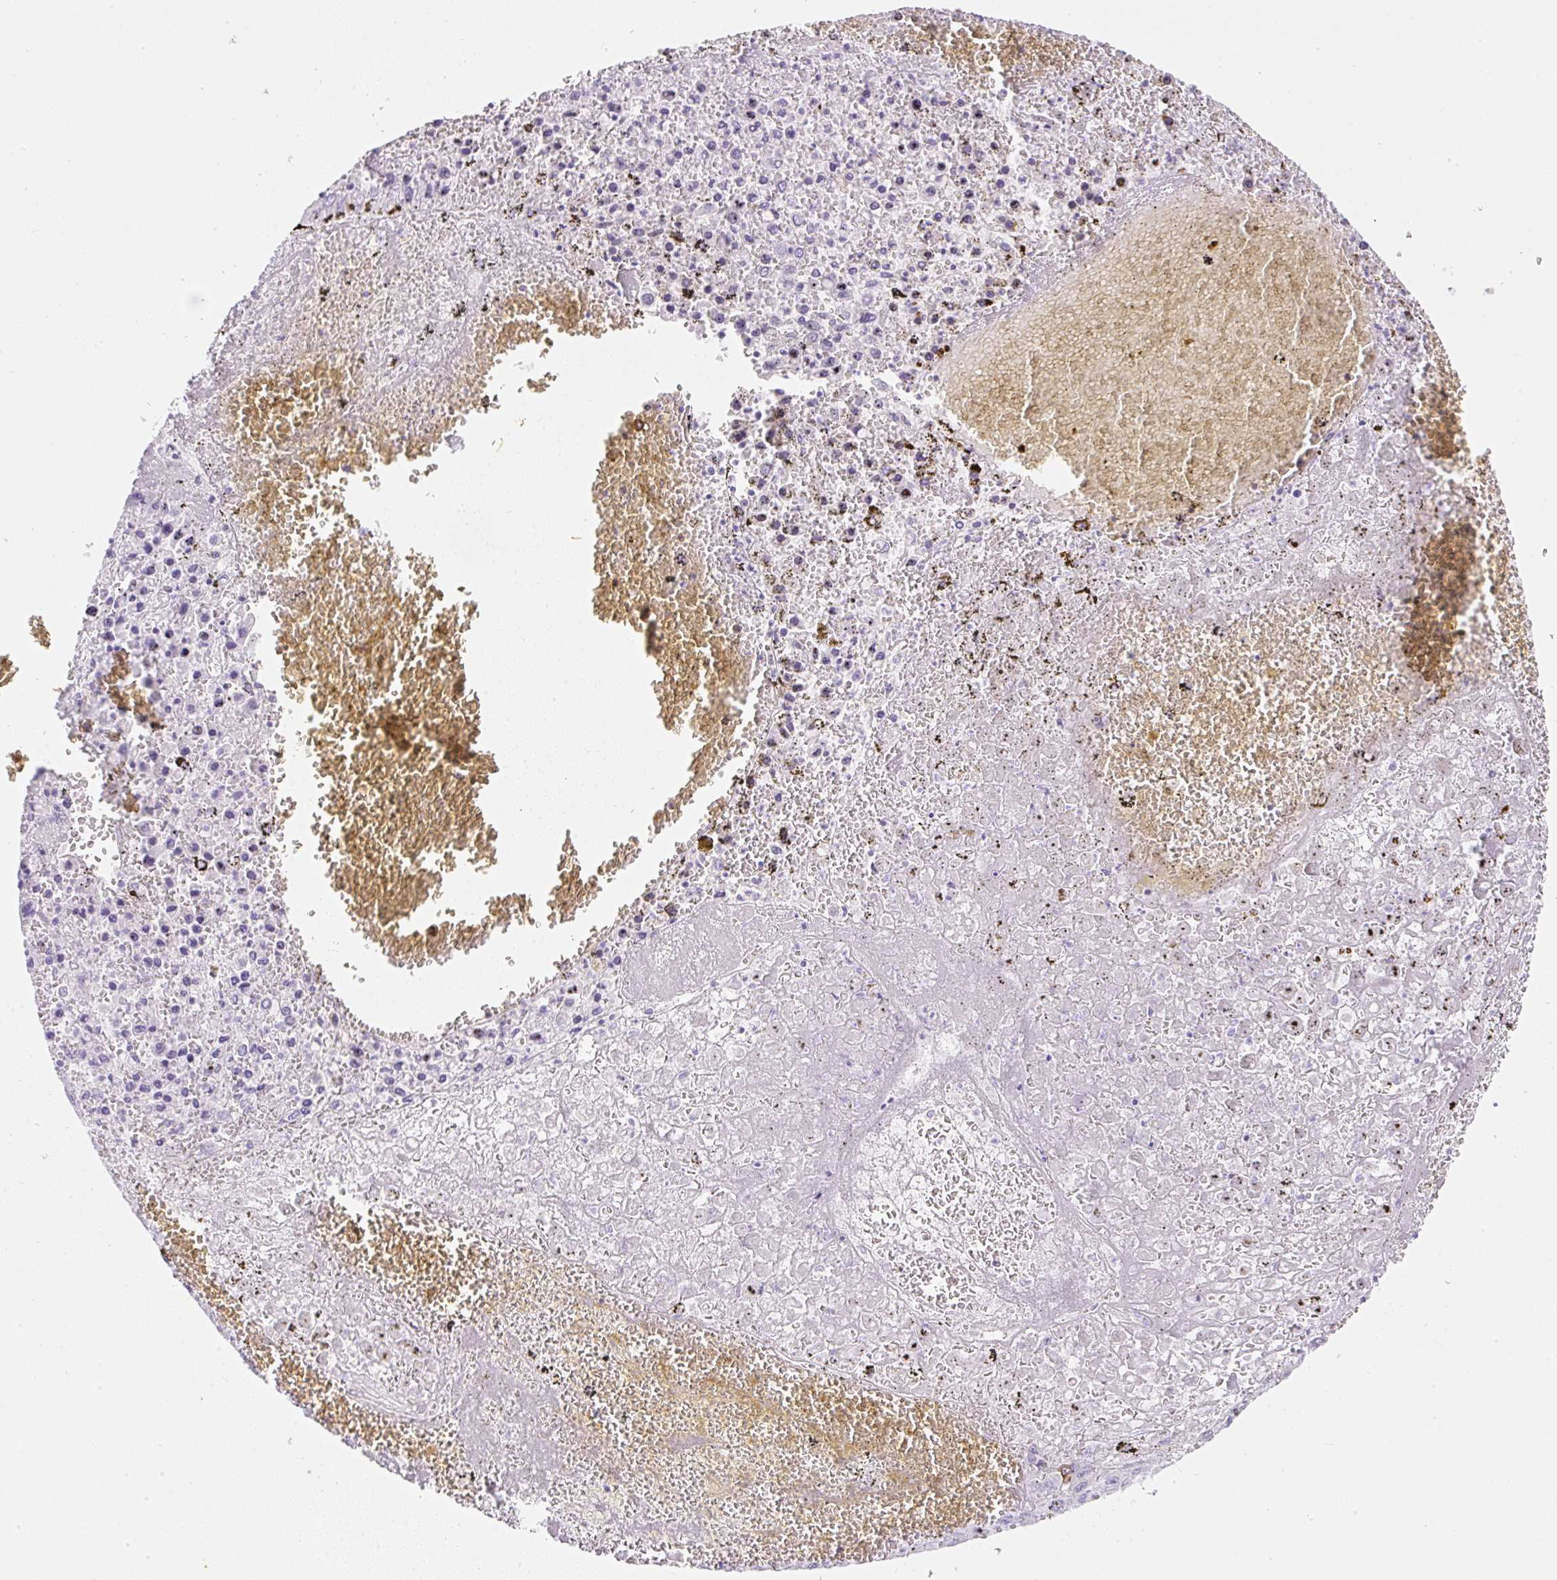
{"staining": {"intensity": "negative", "quantity": "none", "location": "none"}, "tissue": "liver cancer", "cell_type": "Tumor cells", "image_type": "cancer", "snomed": [{"axis": "morphology", "description": "Carcinoma, Hepatocellular, NOS"}, {"axis": "topography", "description": "Liver"}], "caption": "A photomicrograph of liver cancer (hepatocellular carcinoma) stained for a protein demonstrates no brown staining in tumor cells.", "gene": "ZNF689", "patient": {"sex": "female", "age": 53}}